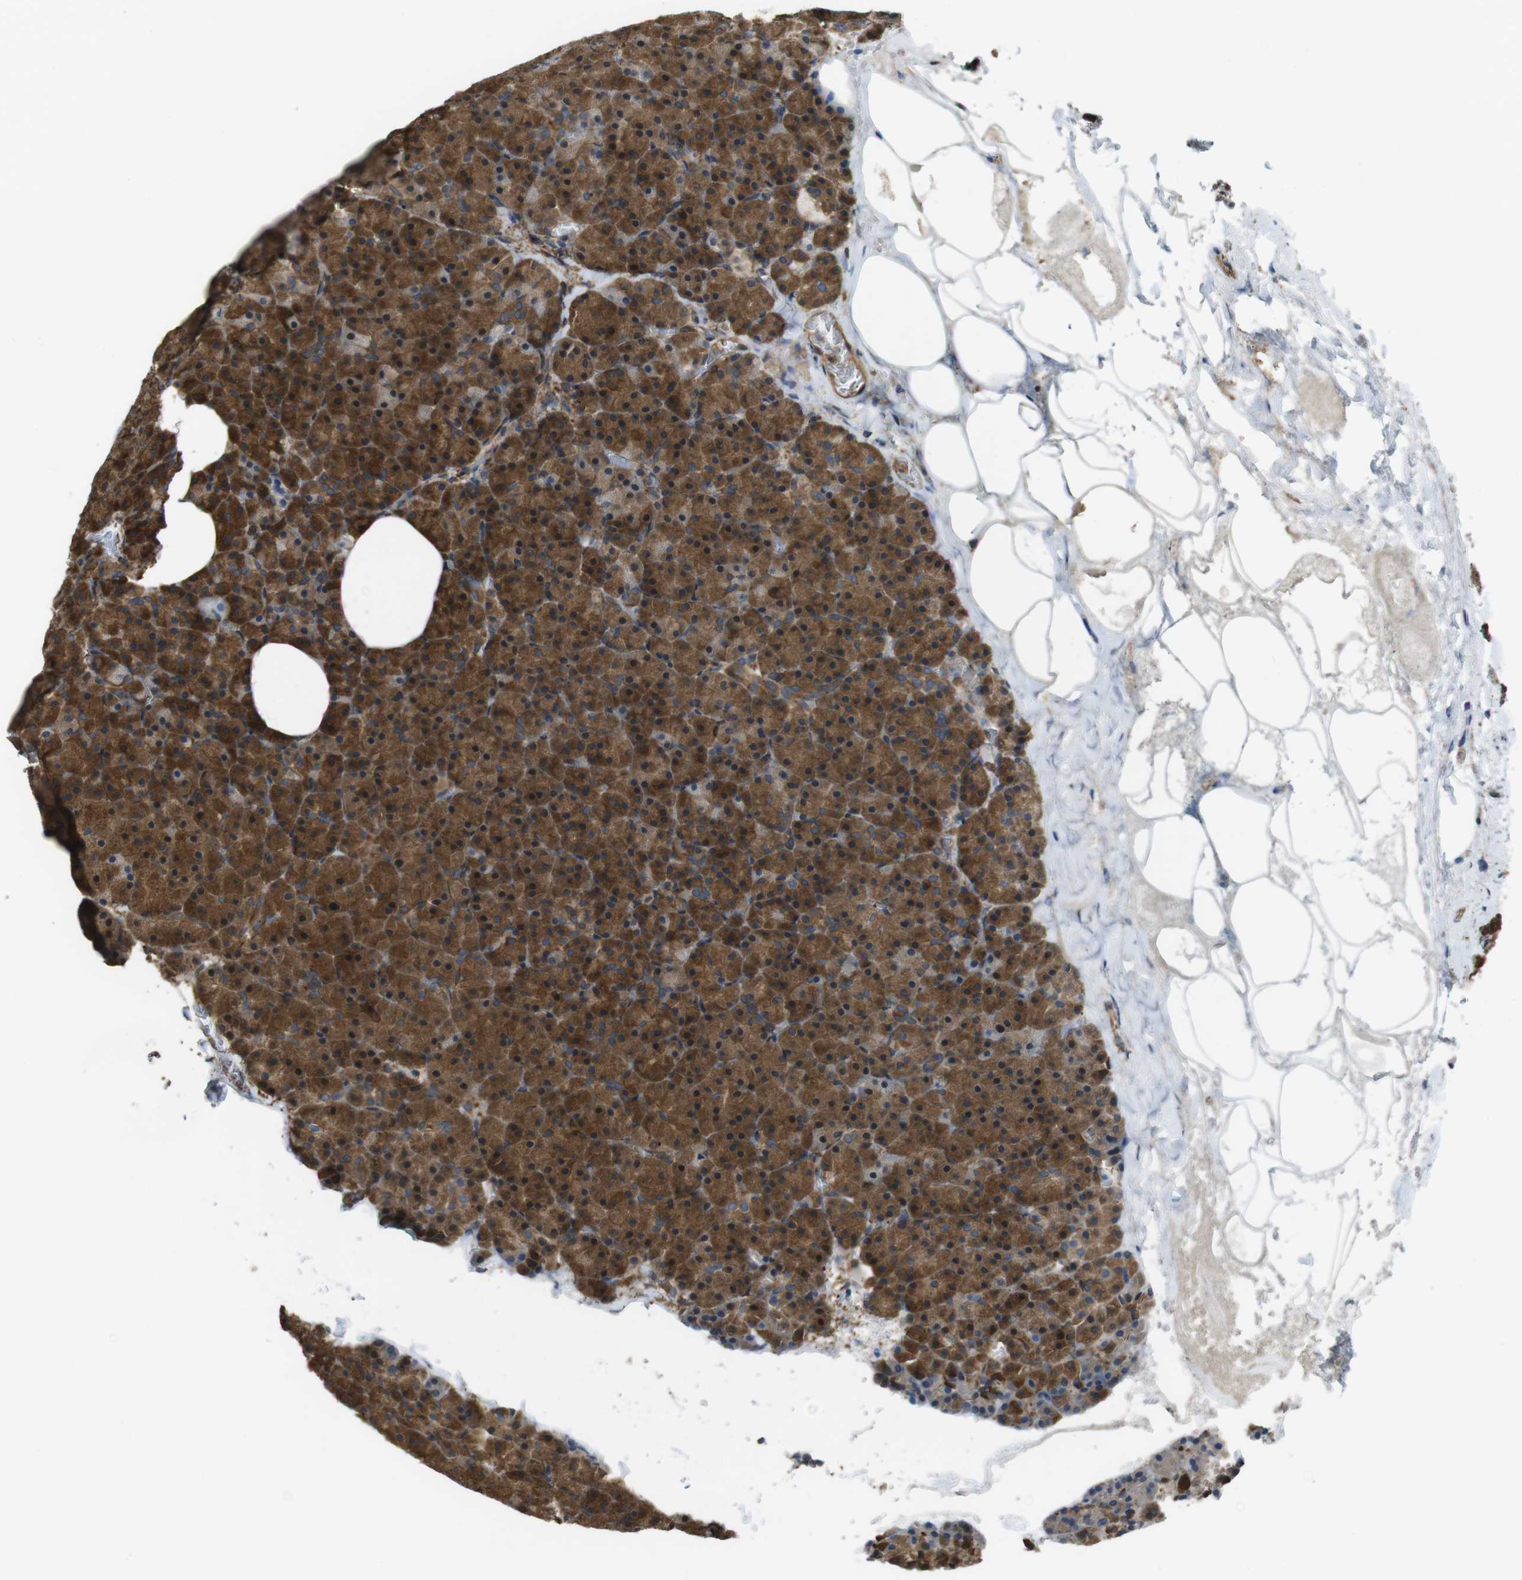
{"staining": {"intensity": "strong", "quantity": "25%-75%", "location": "cytoplasmic/membranous"}, "tissue": "pancreas", "cell_type": "Exocrine glandular cells", "image_type": "normal", "snomed": [{"axis": "morphology", "description": "Normal tissue, NOS"}, {"axis": "topography", "description": "Pancreas"}], "caption": "Immunohistochemistry (IHC) photomicrograph of benign human pancreas stained for a protein (brown), which shows high levels of strong cytoplasmic/membranous staining in approximately 25%-75% of exocrine glandular cells.", "gene": "ARHGDIA", "patient": {"sex": "female", "age": 35}}